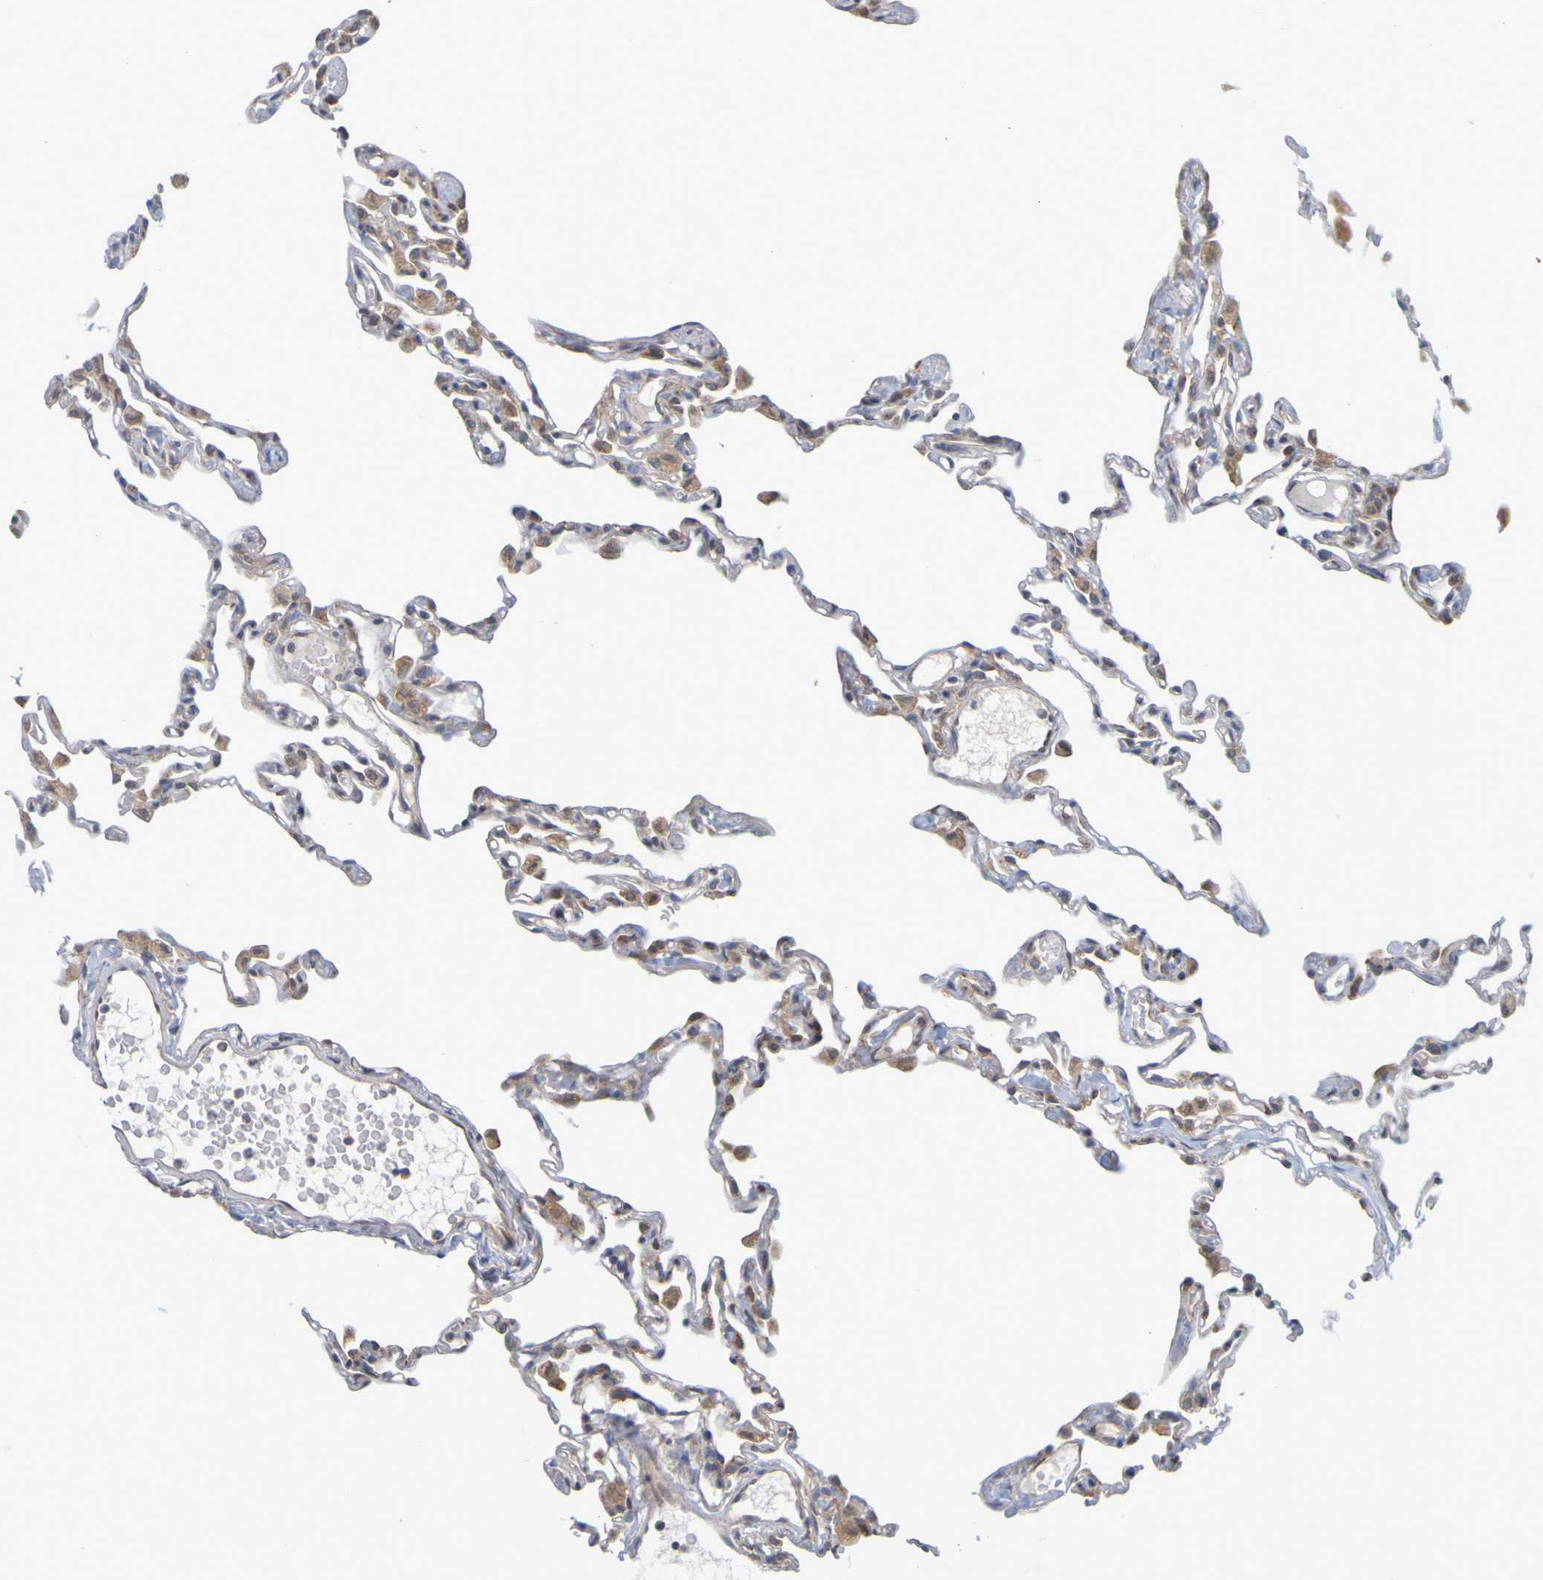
{"staining": {"intensity": "moderate", "quantity": ">75%", "location": "cytoplasmic/membranous"}, "tissue": "lung", "cell_type": "Alveolar cells", "image_type": "normal", "snomed": [{"axis": "morphology", "description": "Normal tissue, NOS"}, {"axis": "topography", "description": "Lung"}], "caption": "Moderate cytoplasmic/membranous expression for a protein is present in approximately >75% of alveolar cells of normal lung using IHC.", "gene": "MOGS", "patient": {"sex": "female", "age": 49}}